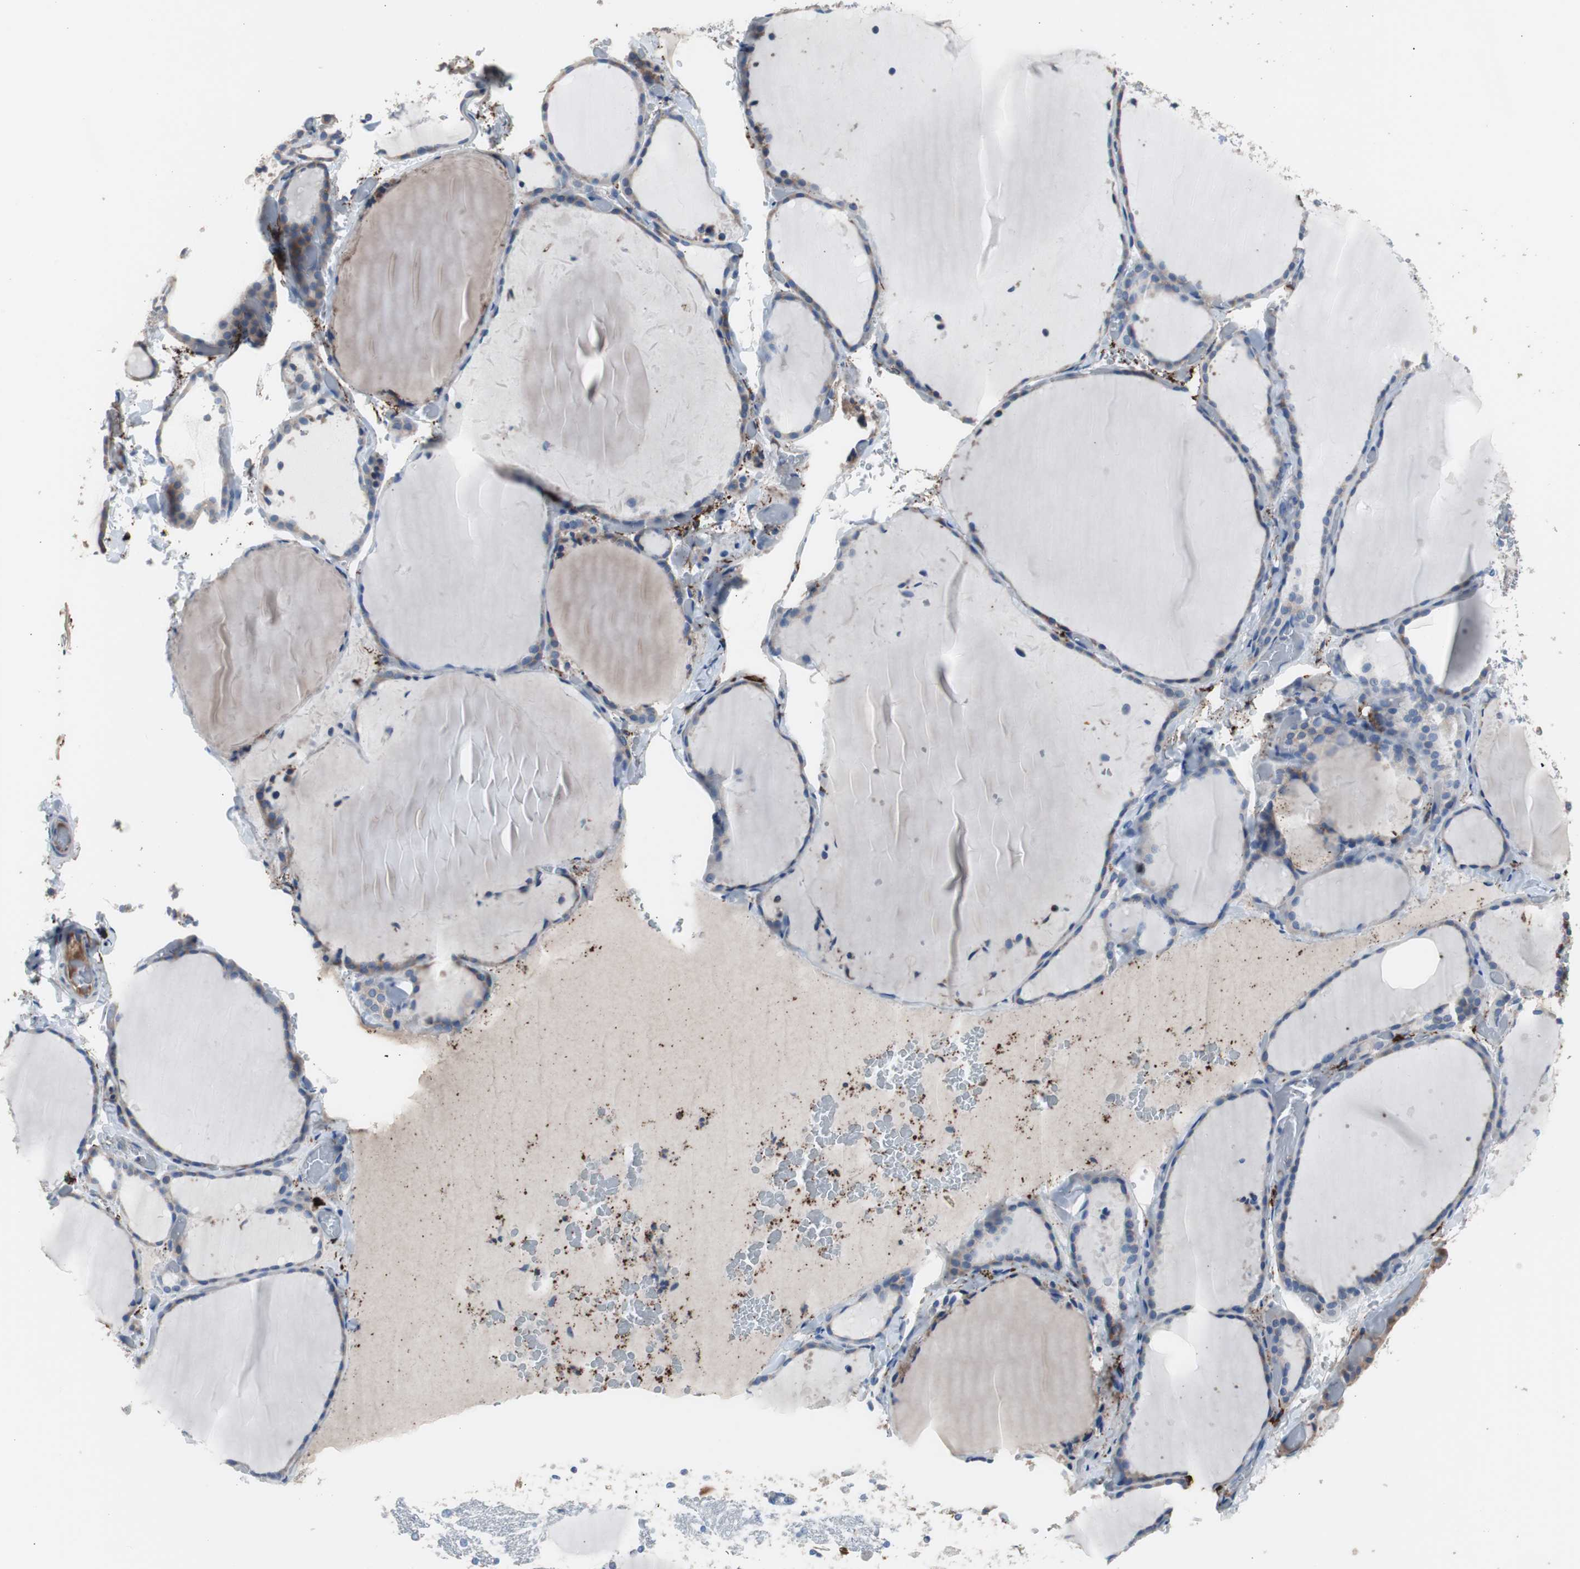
{"staining": {"intensity": "weak", "quantity": ">75%", "location": "cytoplasmic/membranous"}, "tissue": "thyroid gland", "cell_type": "Glandular cells", "image_type": "normal", "snomed": [{"axis": "morphology", "description": "Normal tissue, NOS"}, {"axis": "topography", "description": "Thyroid gland"}], "caption": "Weak cytoplasmic/membranous staining is seen in approximately >75% of glandular cells in benign thyroid gland. (Brightfield microscopy of DAB IHC at high magnification).", "gene": "FCGR2B", "patient": {"sex": "female", "age": 22}}